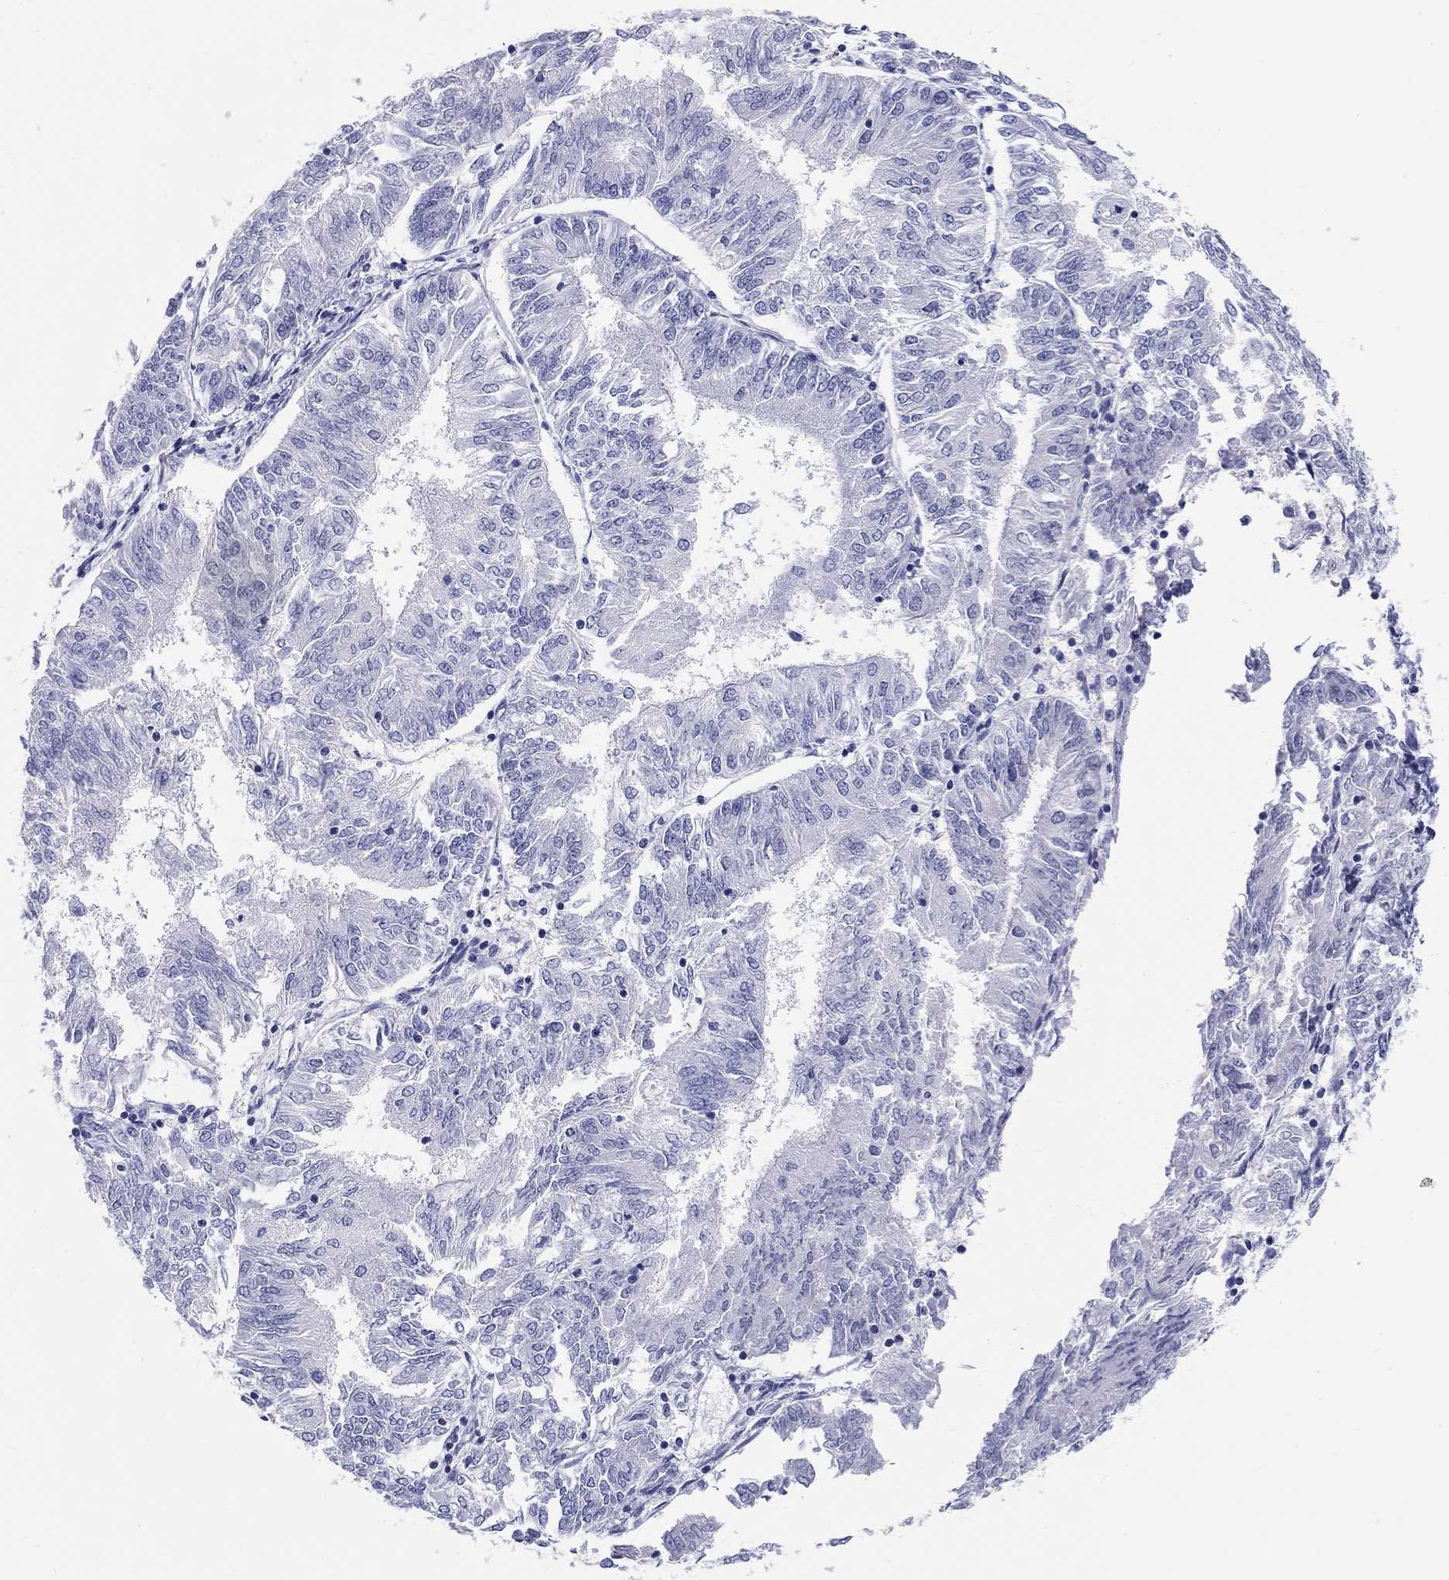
{"staining": {"intensity": "negative", "quantity": "none", "location": "none"}, "tissue": "endometrial cancer", "cell_type": "Tumor cells", "image_type": "cancer", "snomed": [{"axis": "morphology", "description": "Adenocarcinoma, NOS"}, {"axis": "topography", "description": "Endometrium"}], "caption": "The histopathology image reveals no significant expression in tumor cells of endometrial cancer. (DAB (3,3'-diaminobenzidine) immunohistochemistry visualized using brightfield microscopy, high magnification).", "gene": "LAMP5", "patient": {"sex": "female", "age": 58}}